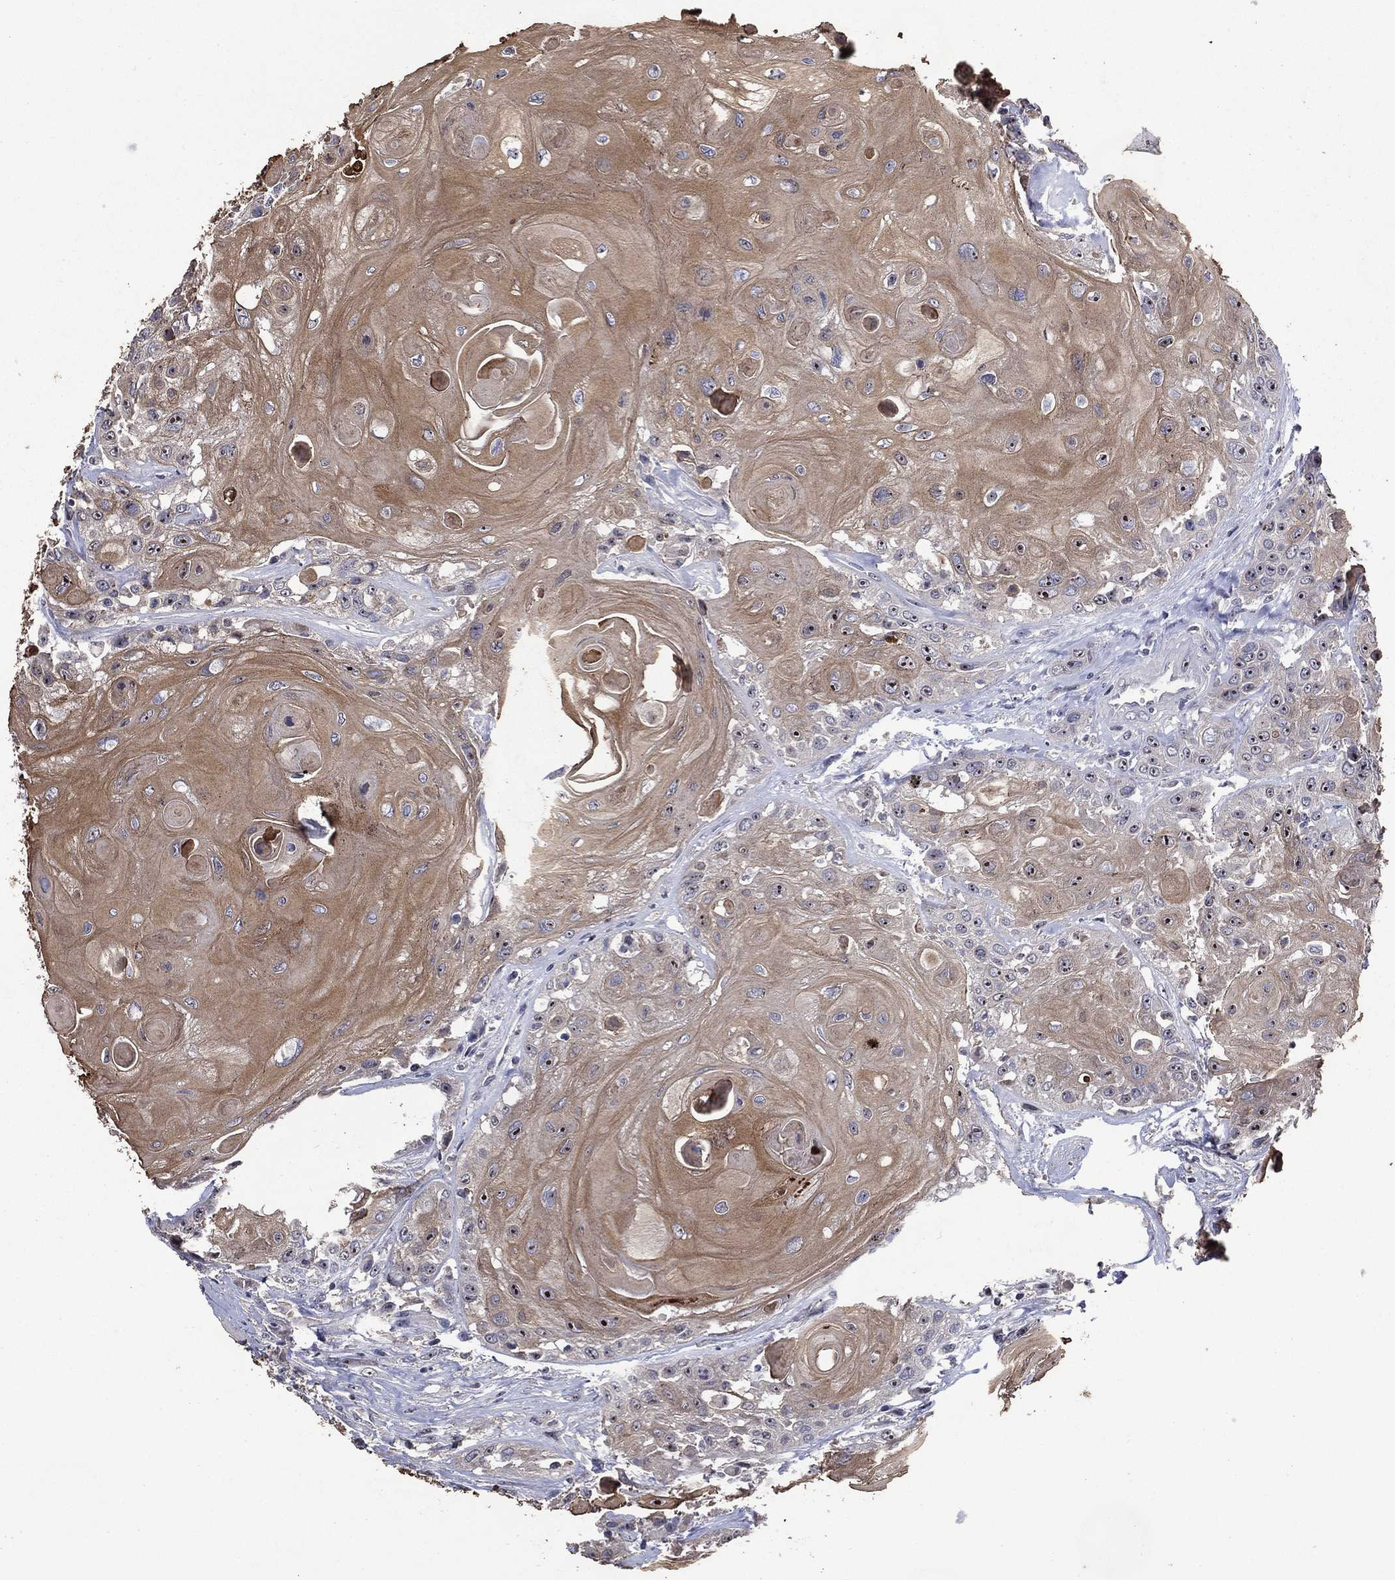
{"staining": {"intensity": "weak", "quantity": ">75%", "location": "cytoplasmic/membranous"}, "tissue": "head and neck cancer", "cell_type": "Tumor cells", "image_type": "cancer", "snomed": [{"axis": "morphology", "description": "Squamous cell carcinoma, NOS"}, {"axis": "topography", "description": "Head-Neck"}], "caption": "Head and neck cancer was stained to show a protein in brown. There is low levels of weak cytoplasmic/membranous positivity in about >75% of tumor cells.", "gene": "EFNA1", "patient": {"sex": "female", "age": 59}}